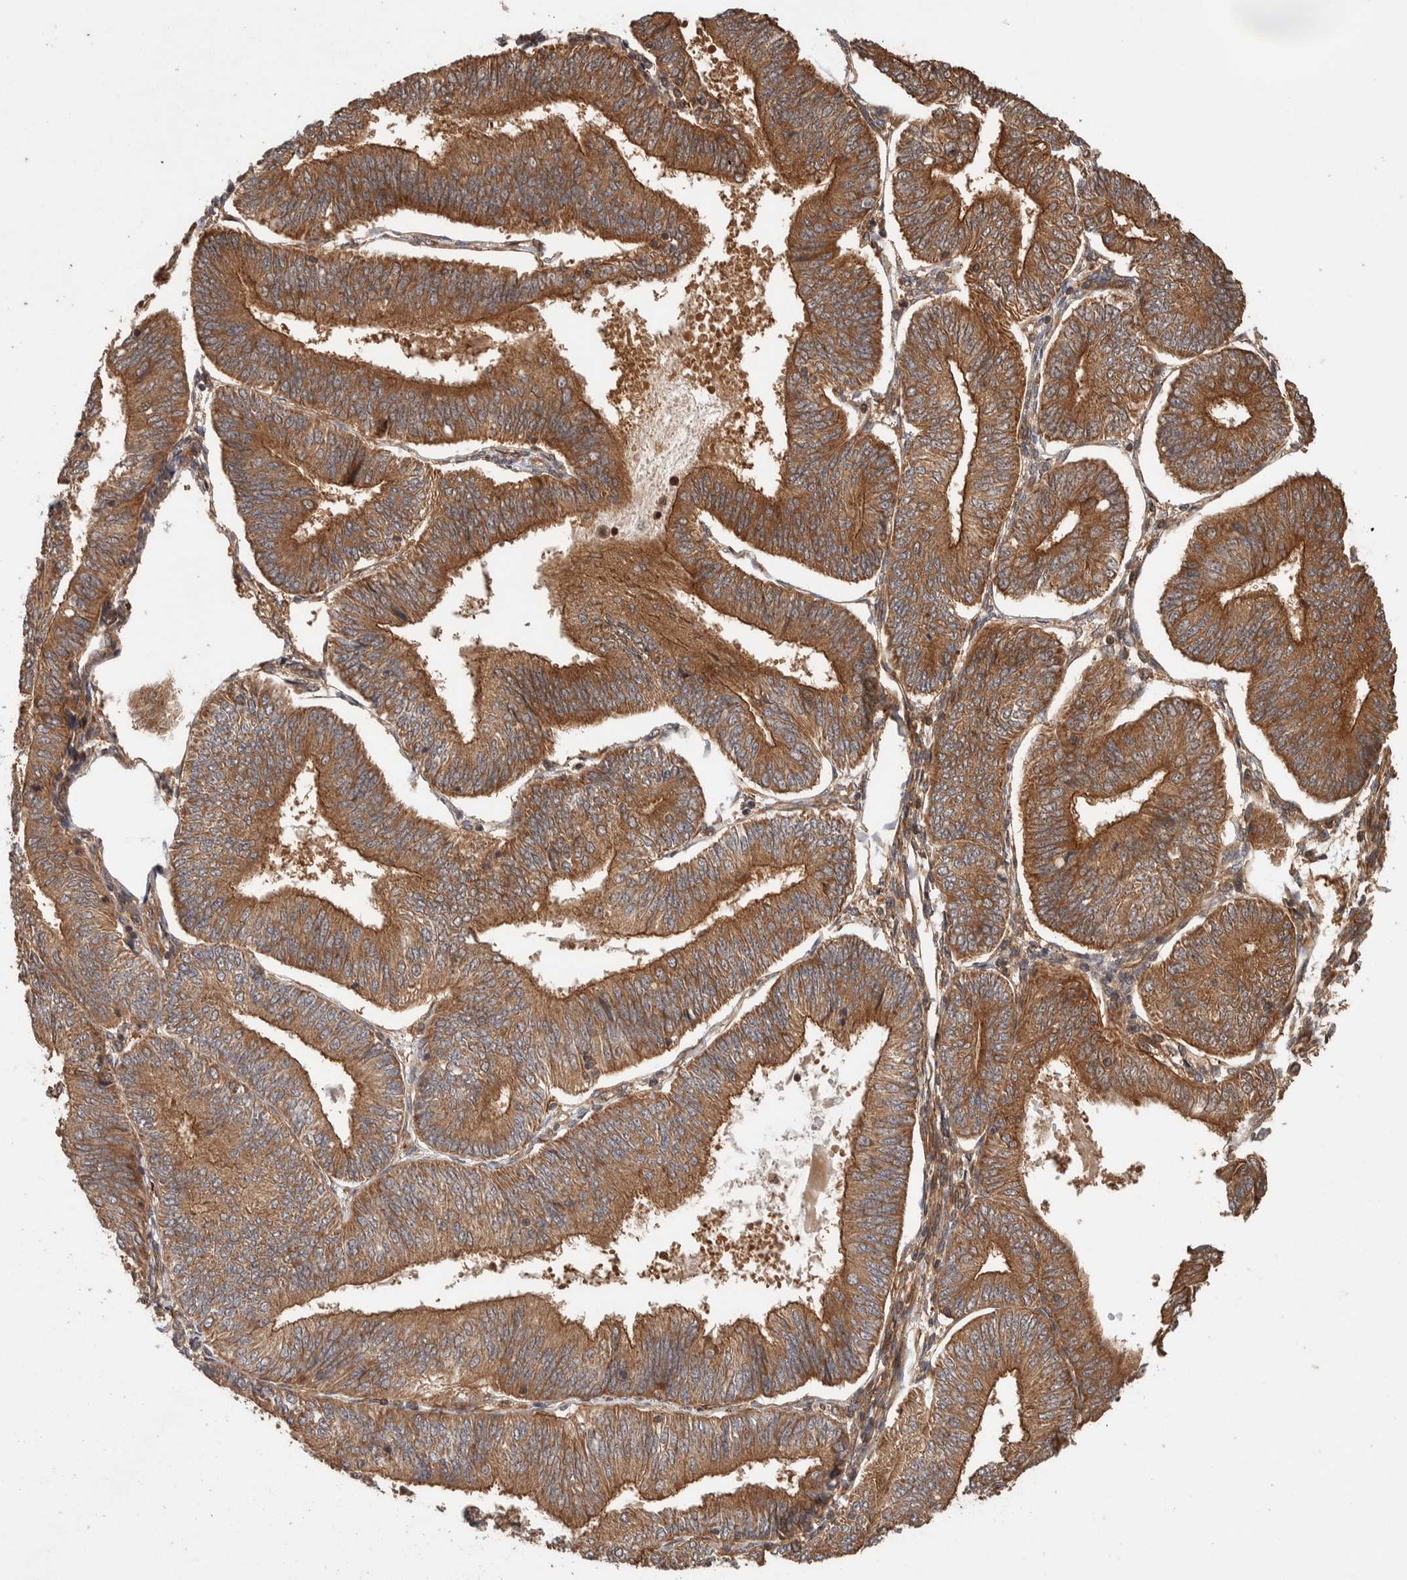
{"staining": {"intensity": "moderate", "quantity": ">75%", "location": "cytoplasmic/membranous"}, "tissue": "endometrial cancer", "cell_type": "Tumor cells", "image_type": "cancer", "snomed": [{"axis": "morphology", "description": "Adenocarcinoma, NOS"}, {"axis": "topography", "description": "Endometrium"}], "caption": "Brown immunohistochemical staining in human endometrial cancer demonstrates moderate cytoplasmic/membranous expression in about >75% of tumor cells. The staining was performed using DAB, with brown indicating positive protein expression. Nuclei are stained blue with hematoxylin.", "gene": "SYNRG", "patient": {"sex": "female", "age": 58}}